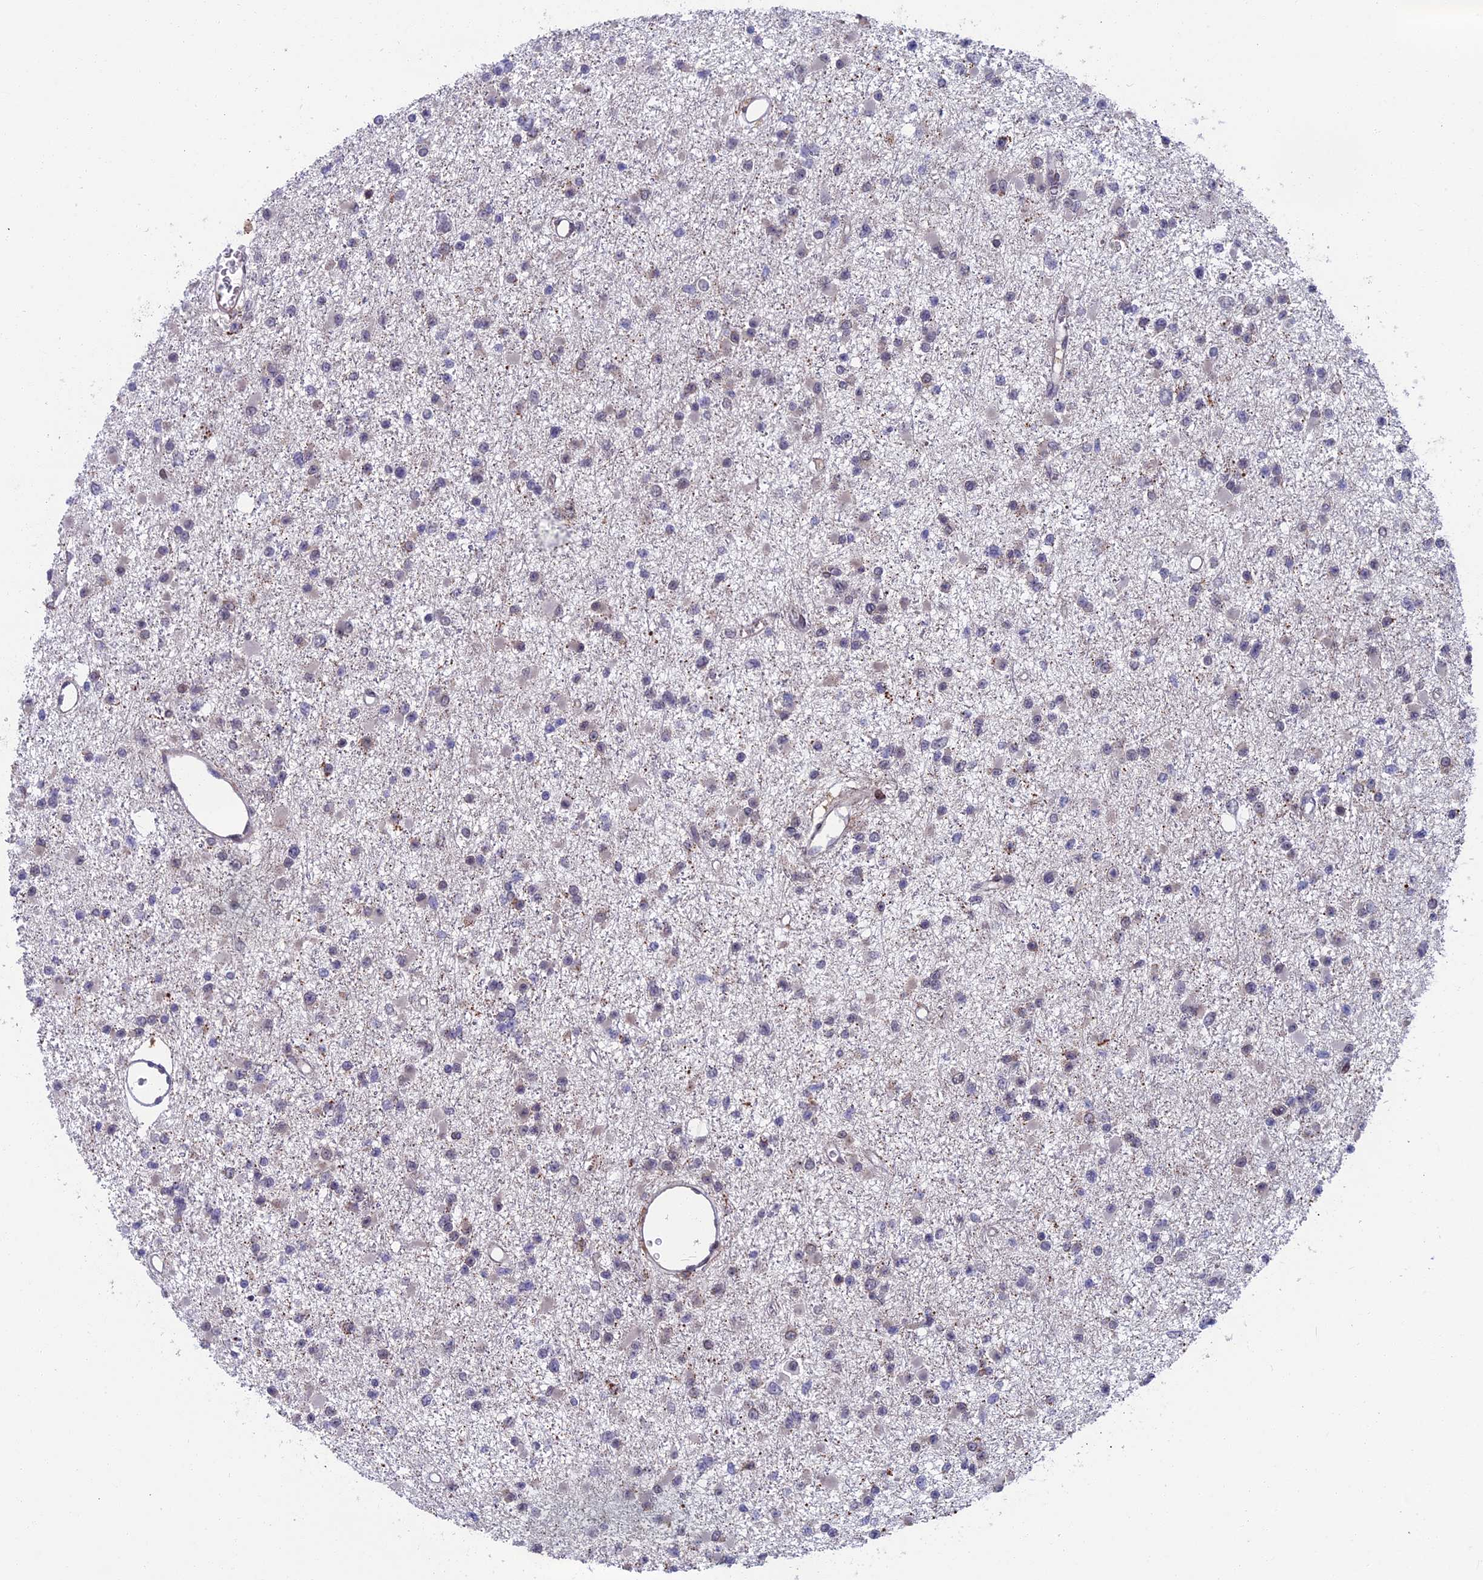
{"staining": {"intensity": "negative", "quantity": "none", "location": "none"}, "tissue": "glioma", "cell_type": "Tumor cells", "image_type": "cancer", "snomed": [{"axis": "morphology", "description": "Glioma, malignant, Low grade"}, {"axis": "topography", "description": "Brain"}], "caption": "Immunohistochemical staining of human malignant glioma (low-grade) shows no significant staining in tumor cells. Brightfield microscopy of IHC stained with DAB (3,3'-diaminobenzidine) (brown) and hematoxylin (blue), captured at high magnification.", "gene": "GPSM1", "patient": {"sex": "female", "age": 22}}